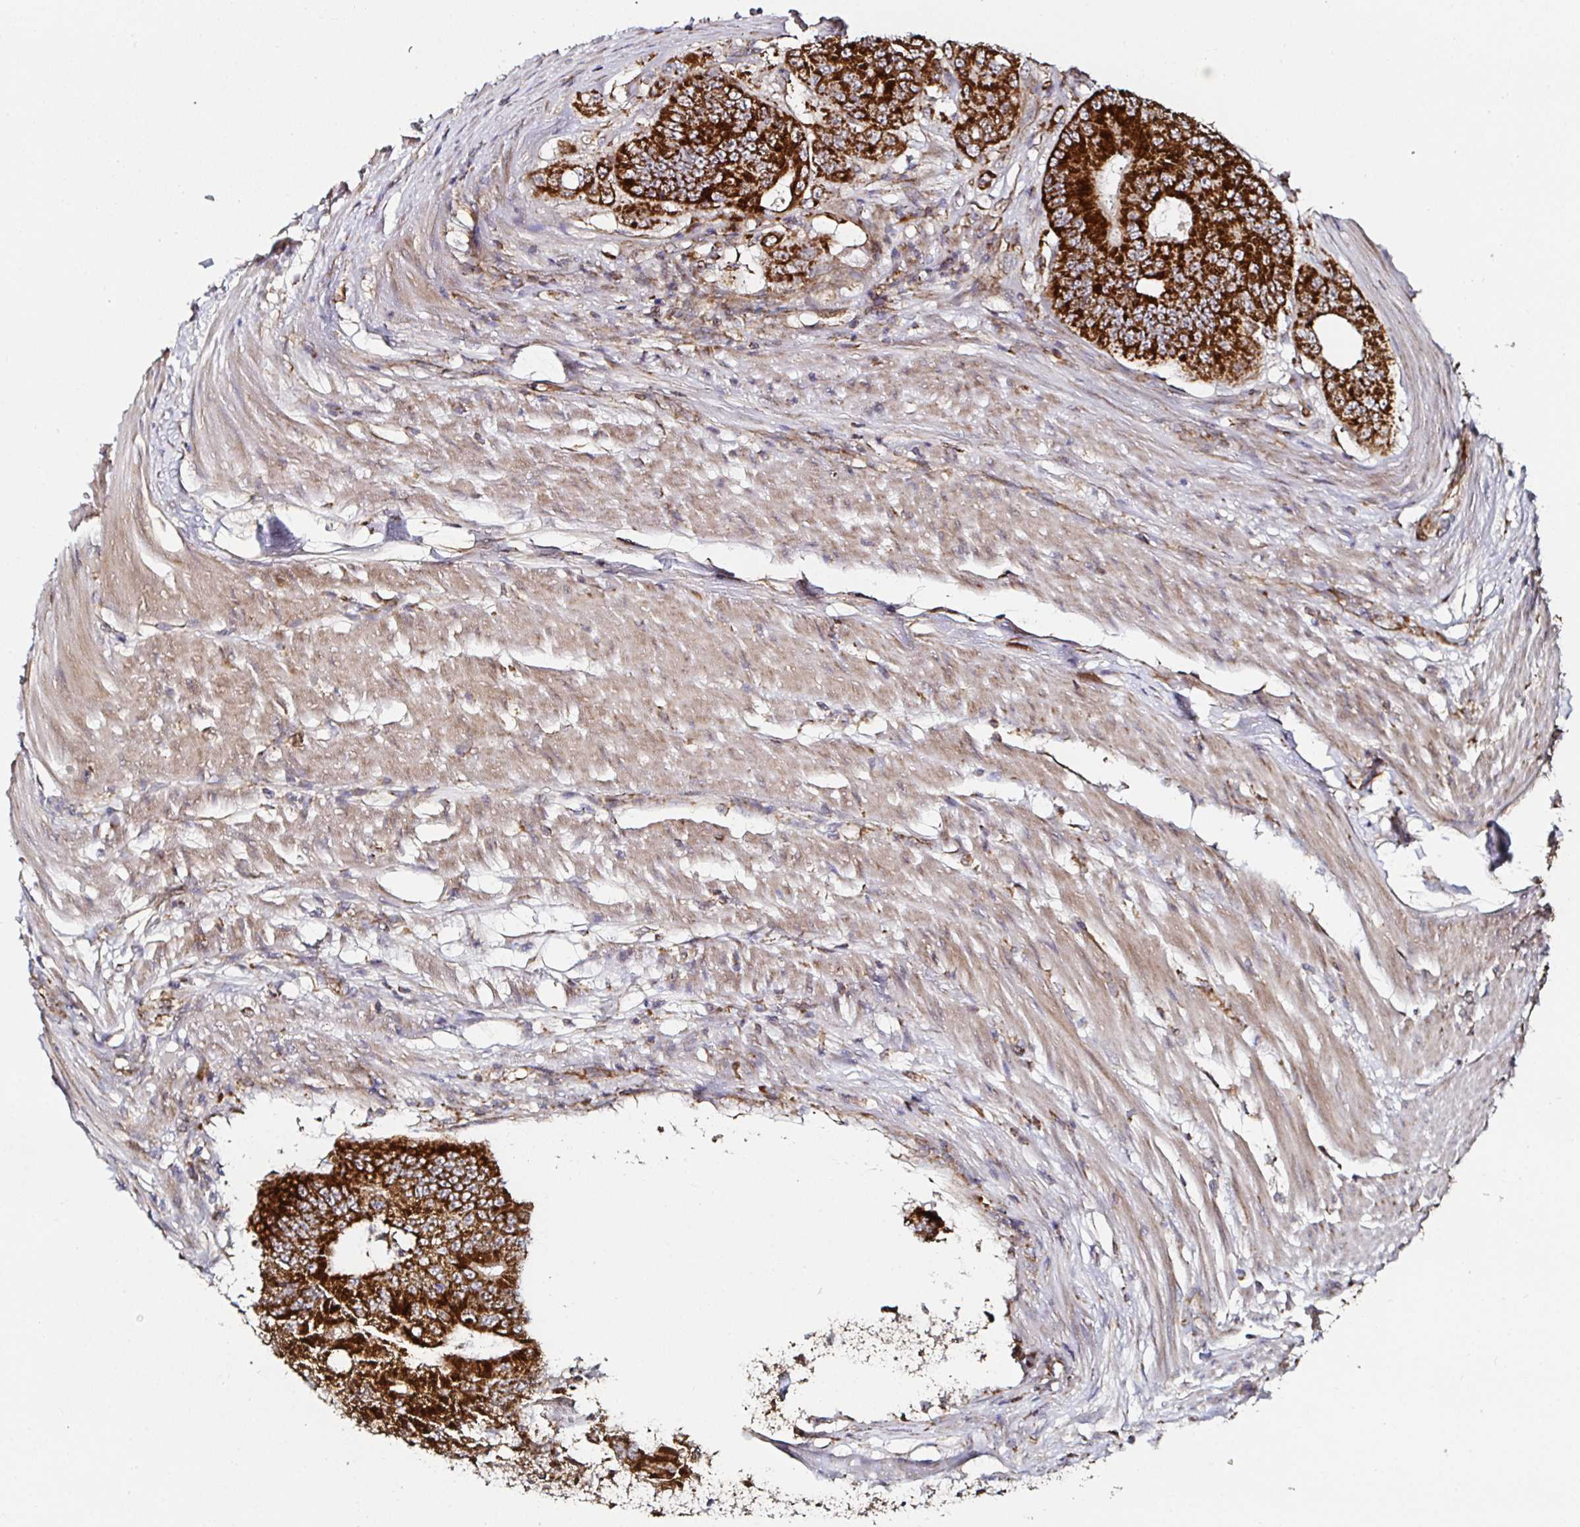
{"staining": {"intensity": "strong", "quantity": ">75%", "location": "cytoplasmic/membranous"}, "tissue": "colorectal cancer", "cell_type": "Tumor cells", "image_type": "cancer", "snomed": [{"axis": "morphology", "description": "Adenocarcinoma, NOS"}, {"axis": "topography", "description": "Colon"}], "caption": "Tumor cells reveal high levels of strong cytoplasmic/membranous staining in about >75% of cells in human colorectal cancer (adenocarcinoma).", "gene": "ATAD3B", "patient": {"sex": "female", "age": 48}}